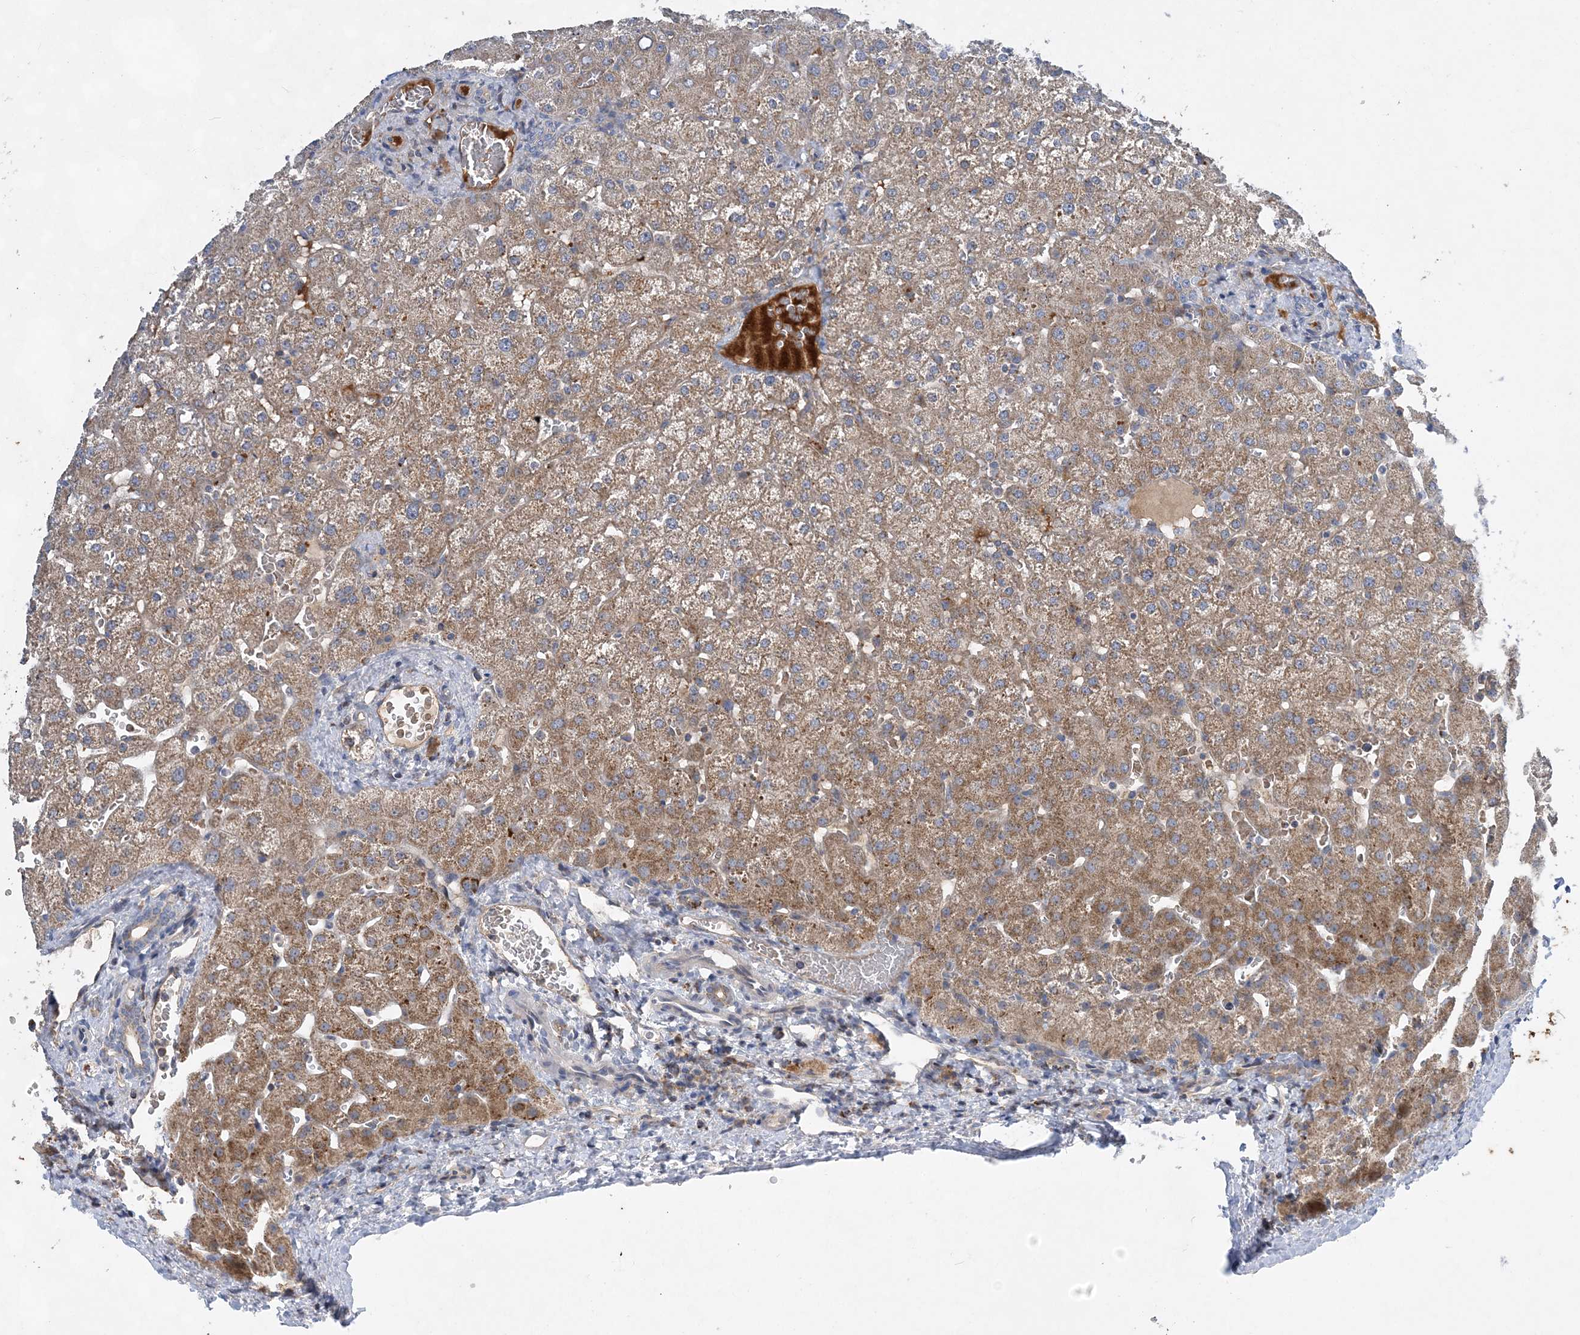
{"staining": {"intensity": "weak", "quantity": "25%-75%", "location": "cytoplasmic/membranous"}, "tissue": "liver", "cell_type": "Cholangiocytes", "image_type": "normal", "snomed": [{"axis": "morphology", "description": "Normal tissue, NOS"}, {"axis": "topography", "description": "Liver"}], "caption": "Immunohistochemistry (IHC) micrograph of benign human liver stained for a protein (brown), which shows low levels of weak cytoplasmic/membranous expression in approximately 25%-75% of cholangiocytes.", "gene": "TRAPPC13", "patient": {"sex": "female", "age": 32}}